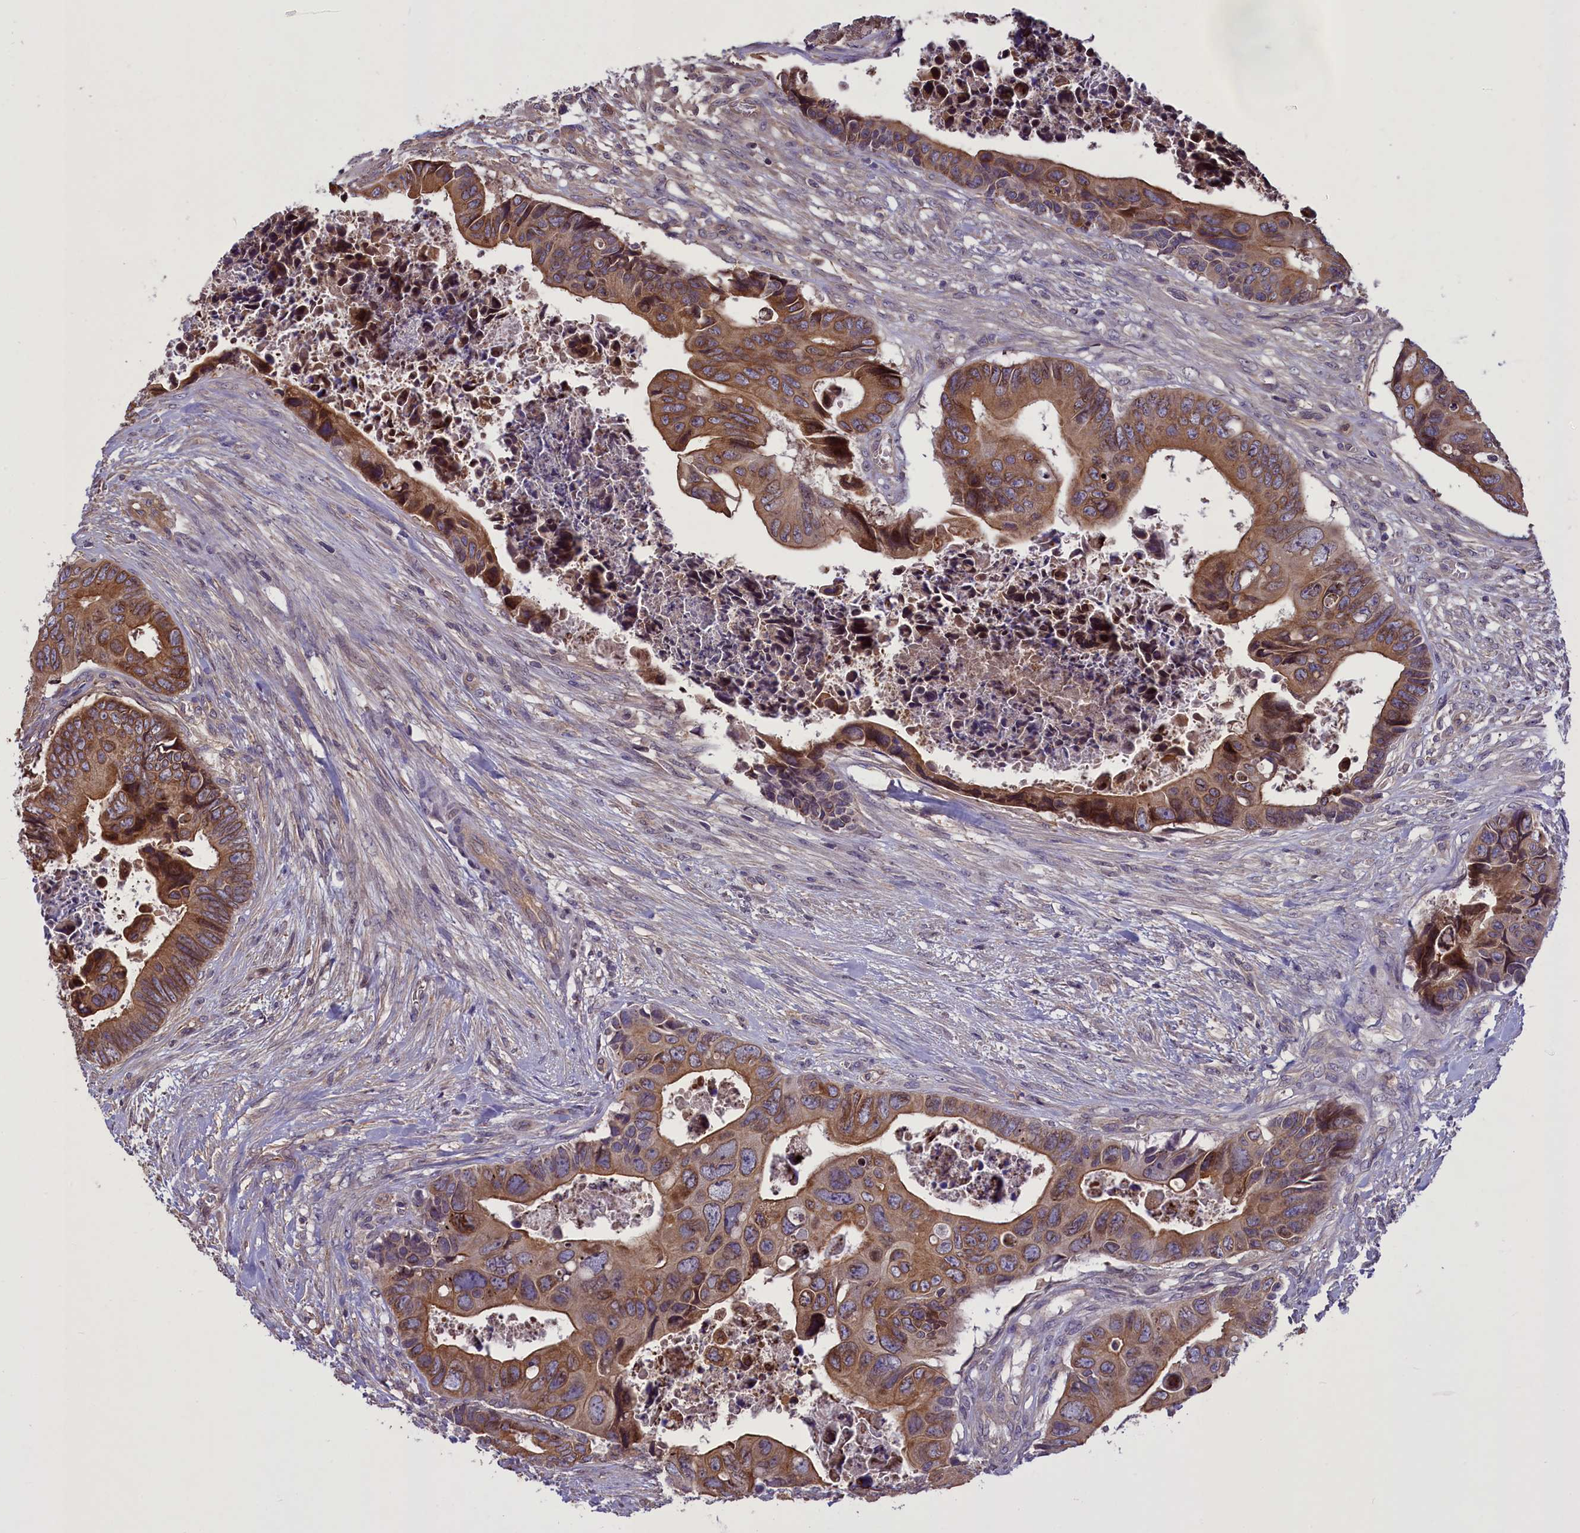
{"staining": {"intensity": "moderate", "quantity": ">75%", "location": "cytoplasmic/membranous"}, "tissue": "colorectal cancer", "cell_type": "Tumor cells", "image_type": "cancer", "snomed": [{"axis": "morphology", "description": "Adenocarcinoma, NOS"}, {"axis": "topography", "description": "Rectum"}], "caption": "Colorectal adenocarcinoma was stained to show a protein in brown. There is medium levels of moderate cytoplasmic/membranous staining in about >75% of tumor cells.", "gene": "CCDC125", "patient": {"sex": "female", "age": 78}}